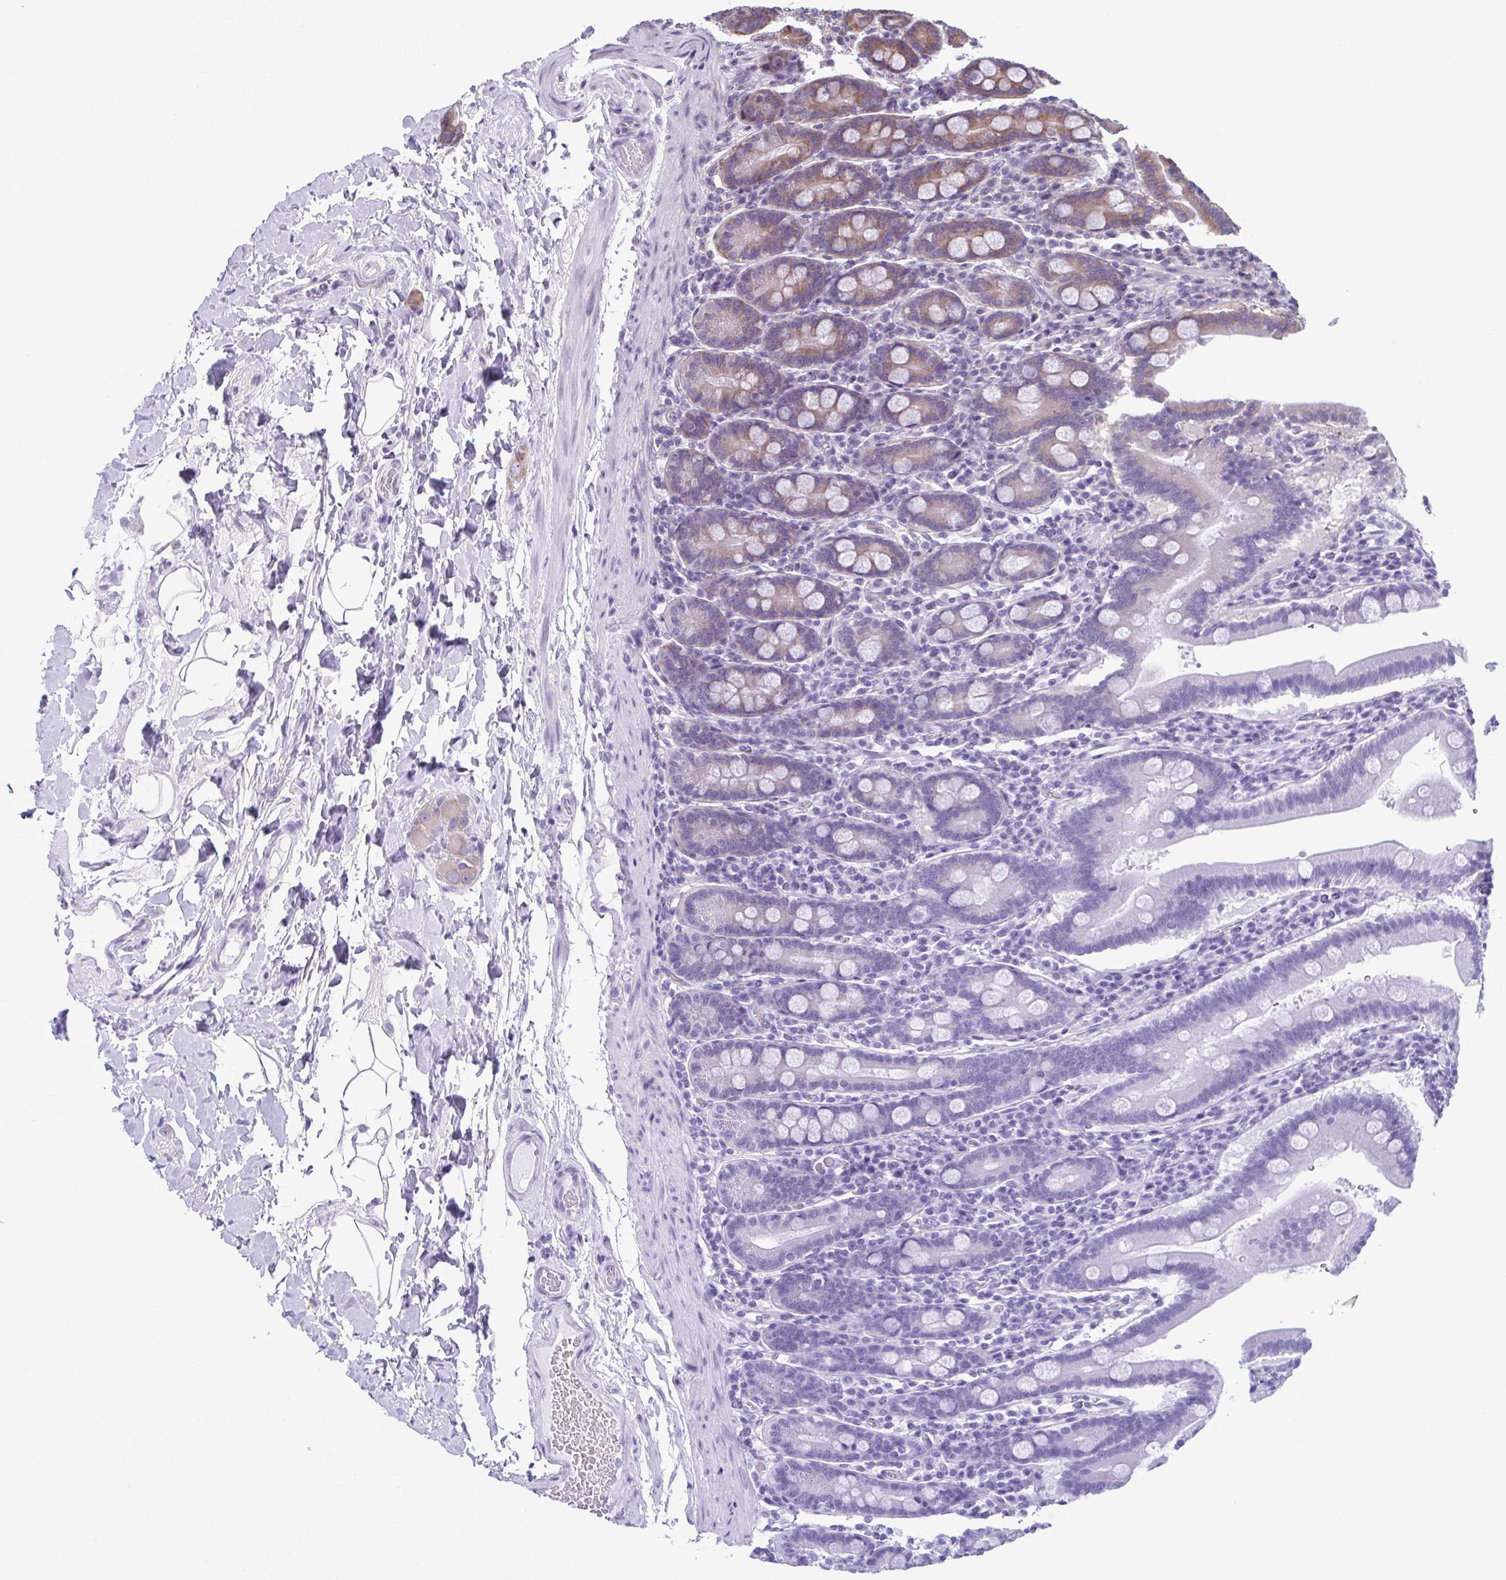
{"staining": {"intensity": "weak", "quantity": "25%-75%", "location": "cytoplasmic/membranous"}, "tissue": "small intestine", "cell_type": "Glandular cells", "image_type": "normal", "snomed": [{"axis": "morphology", "description": "Normal tissue, NOS"}, {"axis": "topography", "description": "Small intestine"}], "caption": "Small intestine stained with DAB immunohistochemistry reveals low levels of weak cytoplasmic/membranous staining in about 25%-75% of glandular cells. The staining was performed using DAB to visualize the protein expression in brown, while the nuclei were stained in blue with hematoxylin (Magnification: 20x).", "gene": "TMEM108", "patient": {"sex": "male", "age": 26}}